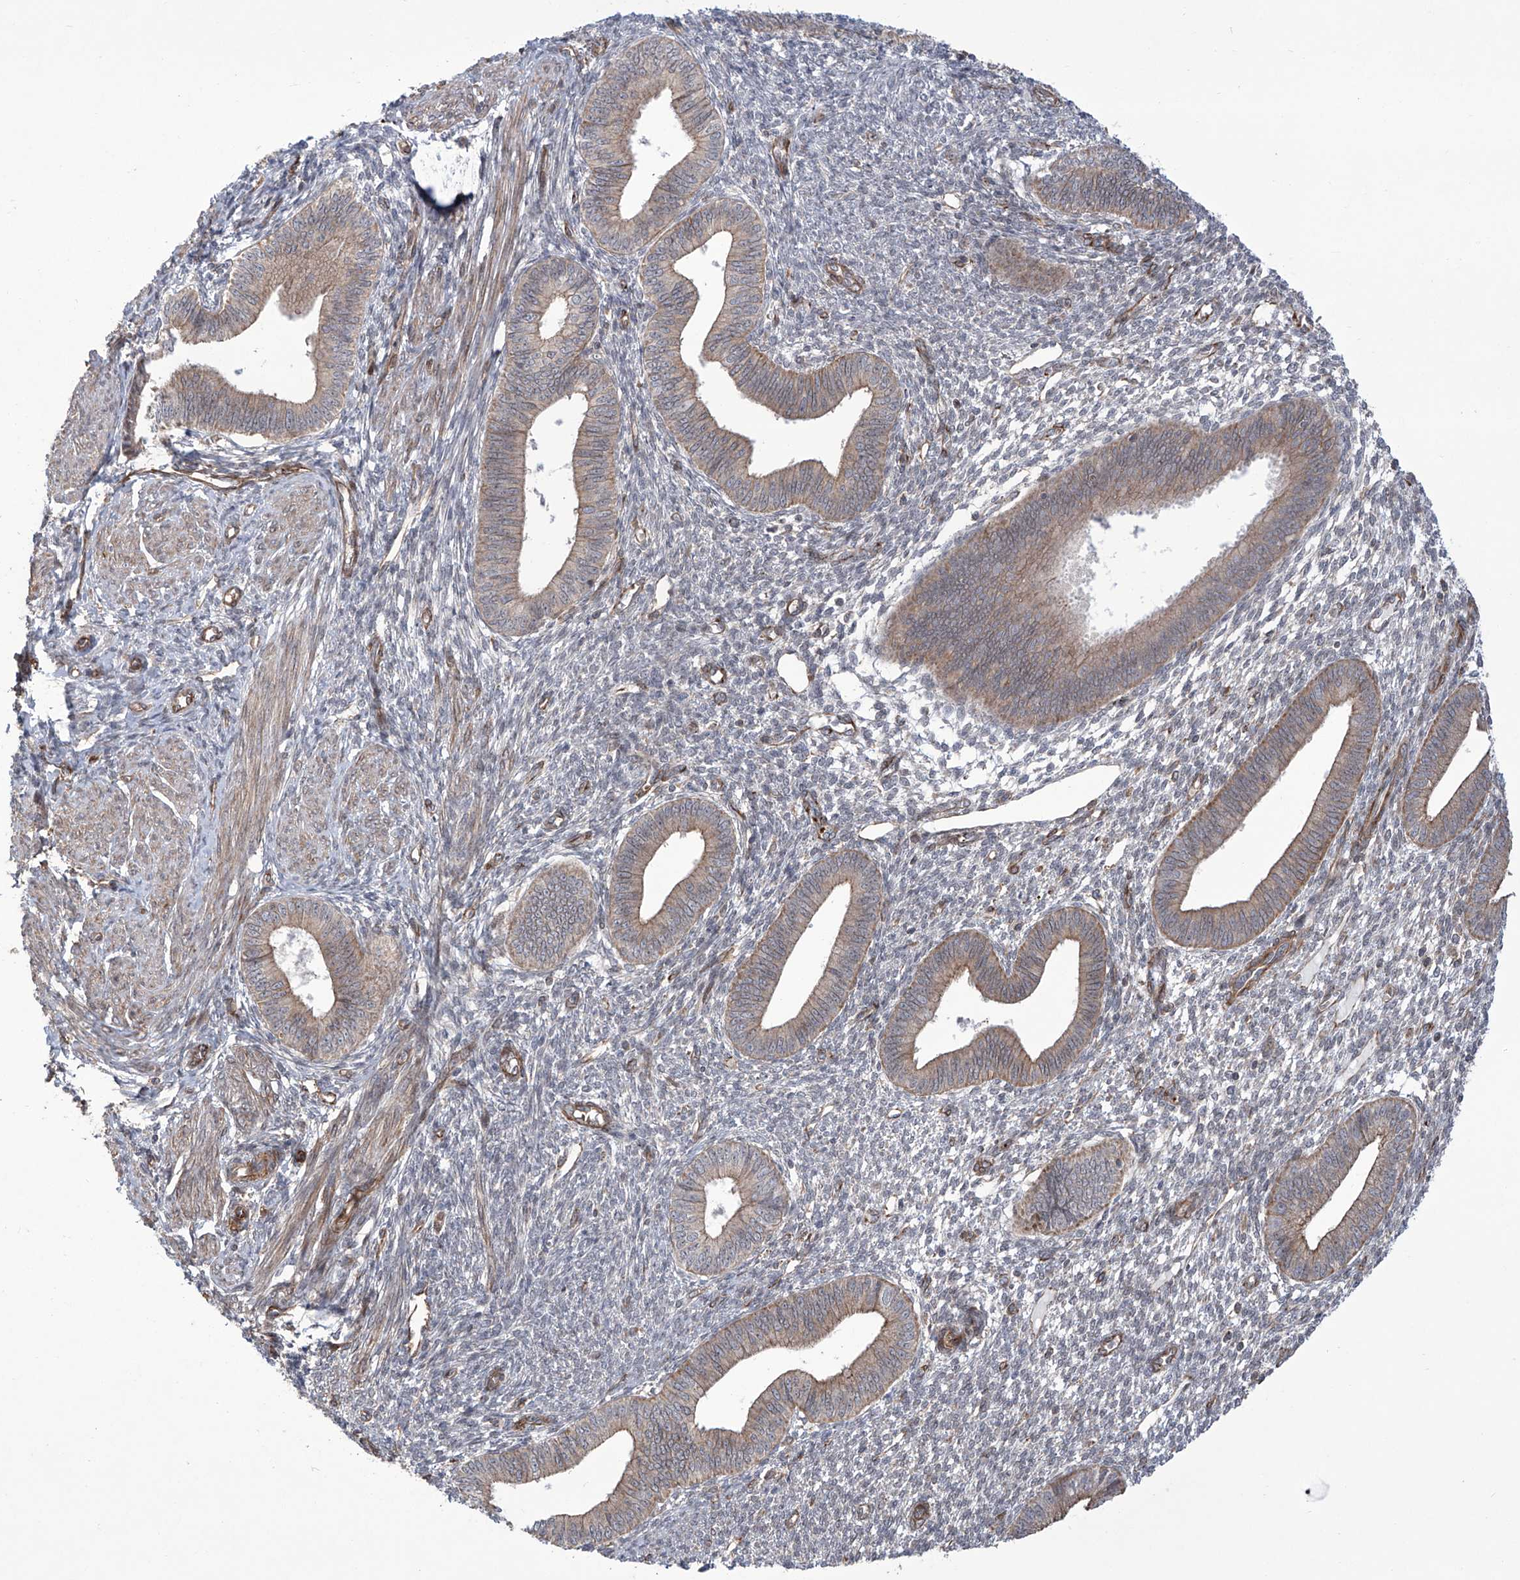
{"staining": {"intensity": "weak", "quantity": "<25%", "location": "cytoplasmic/membranous"}, "tissue": "endometrium", "cell_type": "Cells in endometrial stroma", "image_type": "normal", "snomed": [{"axis": "morphology", "description": "Normal tissue, NOS"}, {"axis": "topography", "description": "Endometrium"}], "caption": "Immunohistochemistry (IHC) of unremarkable endometrium reveals no positivity in cells in endometrial stroma.", "gene": "APAF1", "patient": {"sex": "female", "age": 46}}